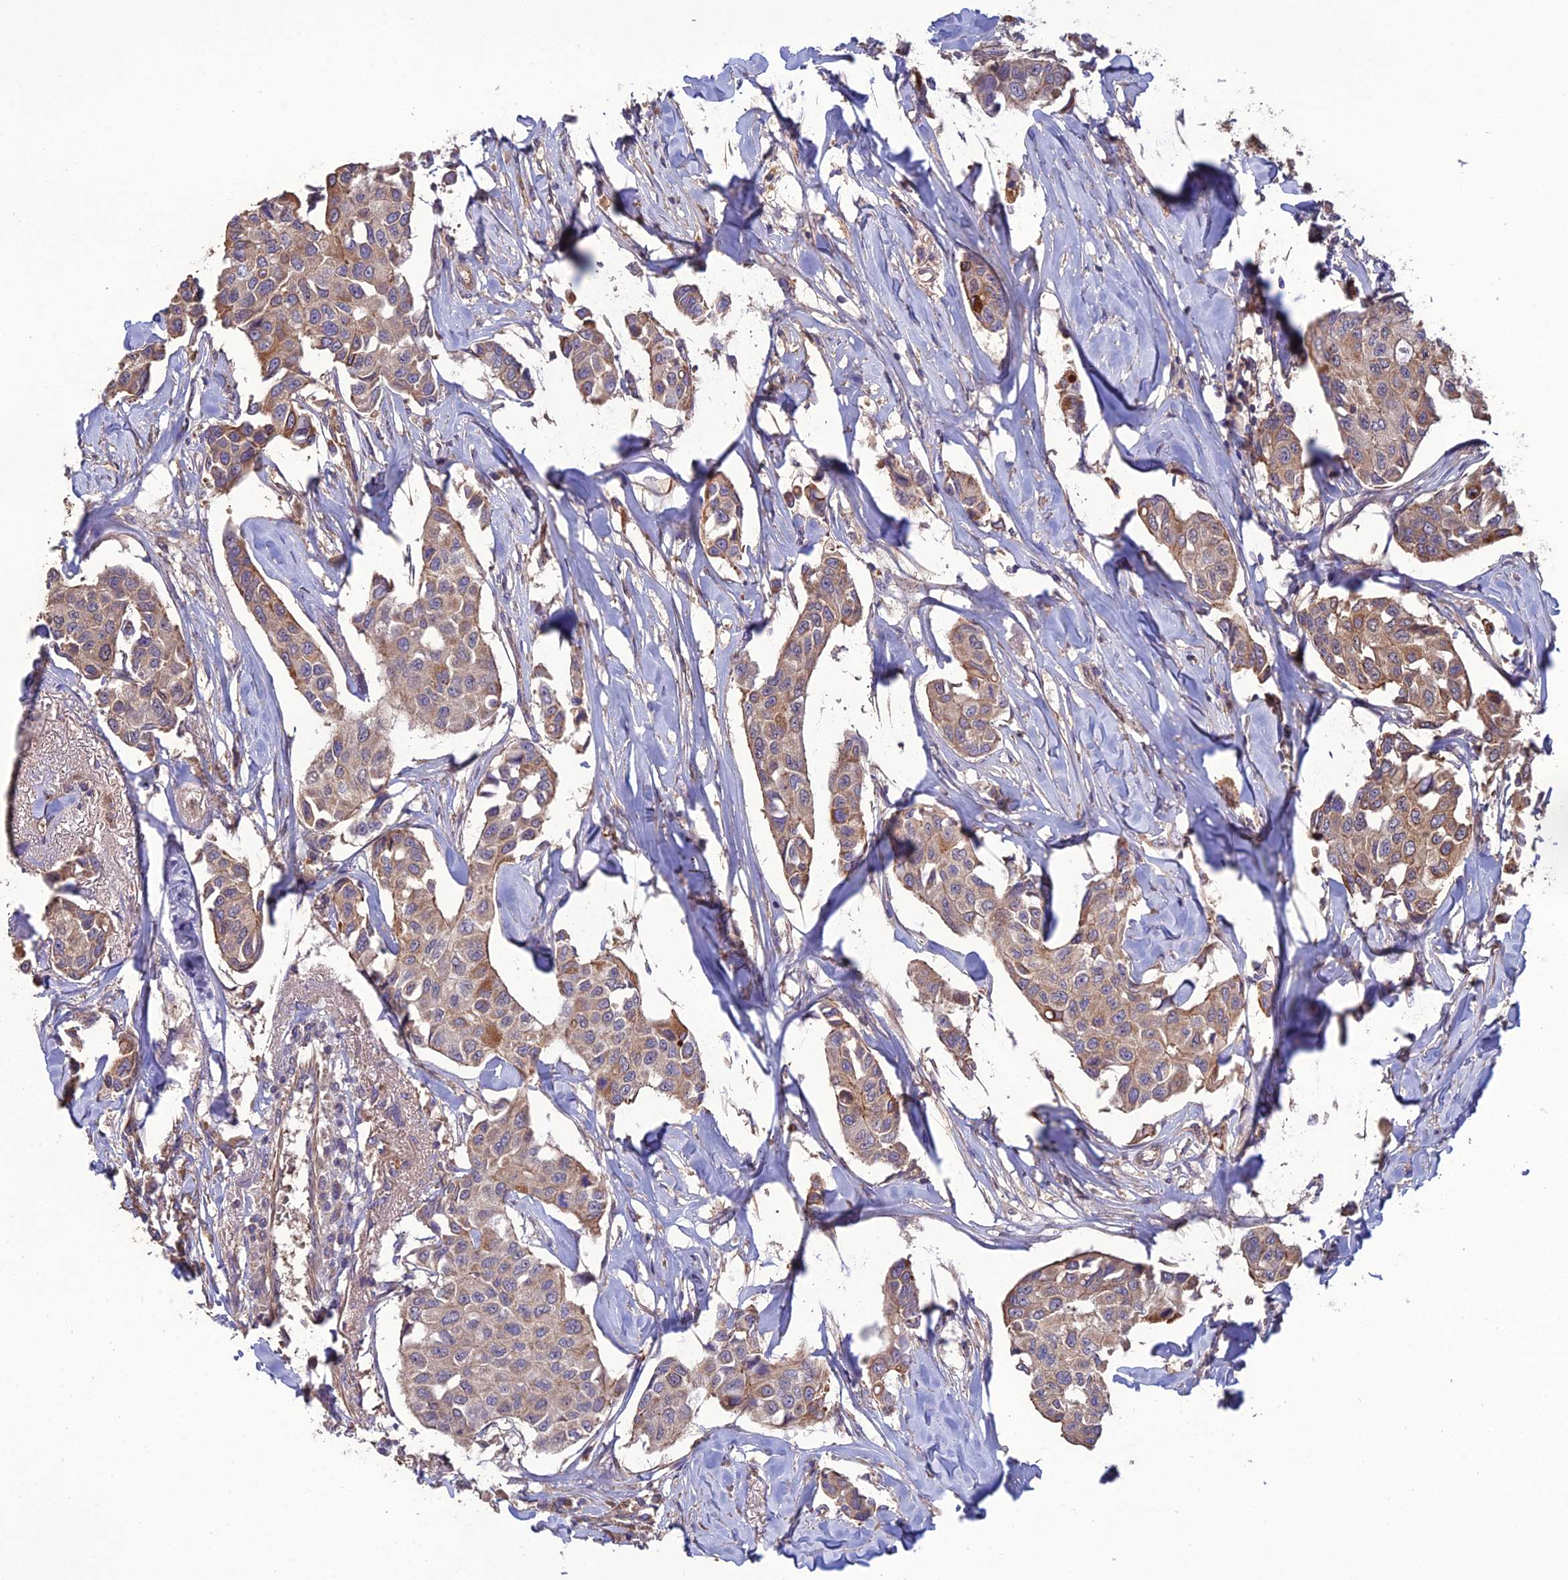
{"staining": {"intensity": "moderate", "quantity": "<25%", "location": "cytoplasmic/membranous"}, "tissue": "breast cancer", "cell_type": "Tumor cells", "image_type": "cancer", "snomed": [{"axis": "morphology", "description": "Duct carcinoma"}, {"axis": "topography", "description": "Breast"}], "caption": "DAB (3,3'-diaminobenzidine) immunohistochemical staining of breast cancer exhibits moderate cytoplasmic/membranous protein staining in about <25% of tumor cells.", "gene": "GALR2", "patient": {"sex": "female", "age": 80}}